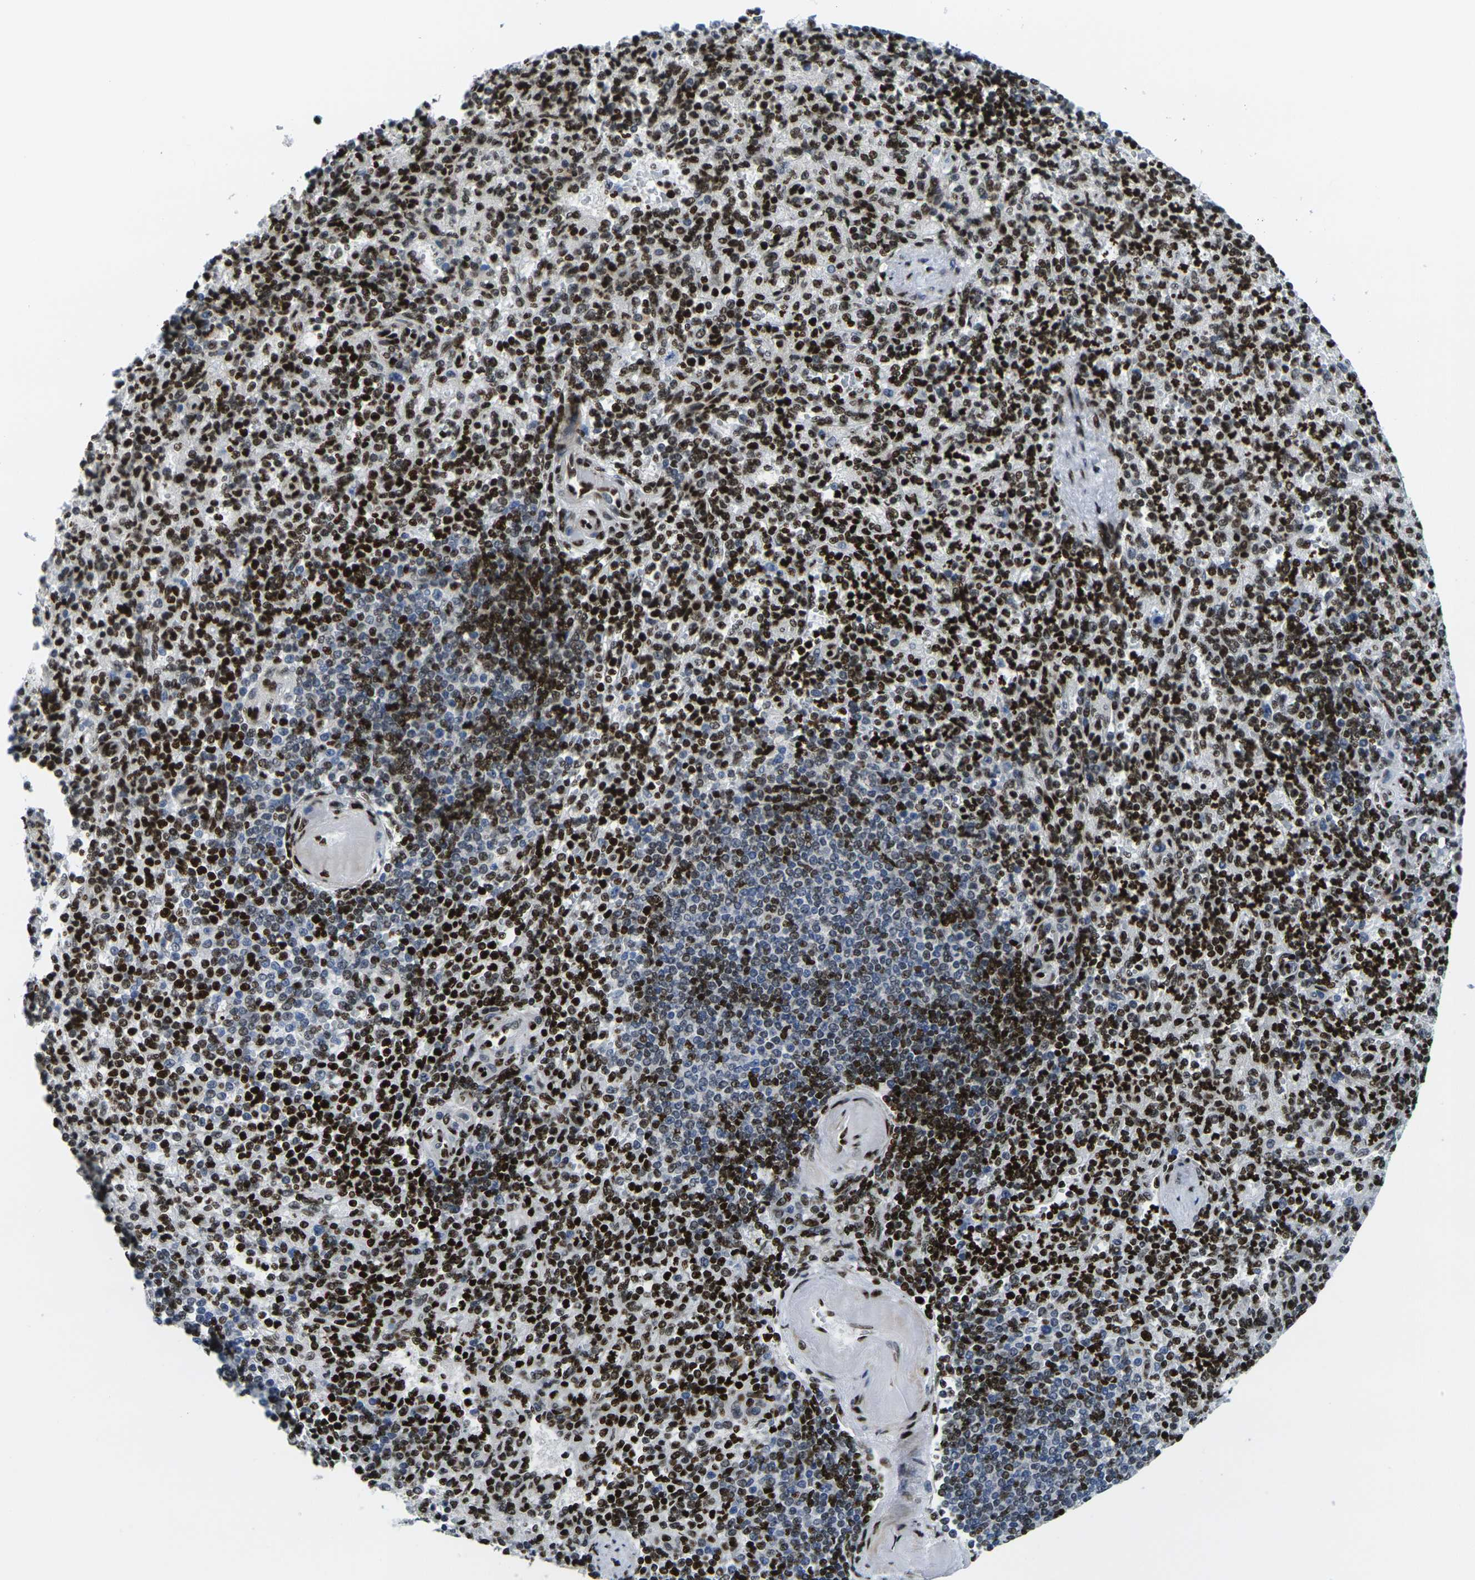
{"staining": {"intensity": "strong", "quantity": ">75%", "location": "nuclear"}, "tissue": "spleen", "cell_type": "Cells in red pulp", "image_type": "normal", "snomed": [{"axis": "morphology", "description": "Normal tissue, NOS"}, {"axis": "topography", "description": "Spleen"}], "caption": "Unremarkable spleen exhibits strong nuclear expression in about >75% of cells in red pulp, visualized by immunohistochemistry.", "gene": "H1", "patient": {"sex": "female", "age": 74}}